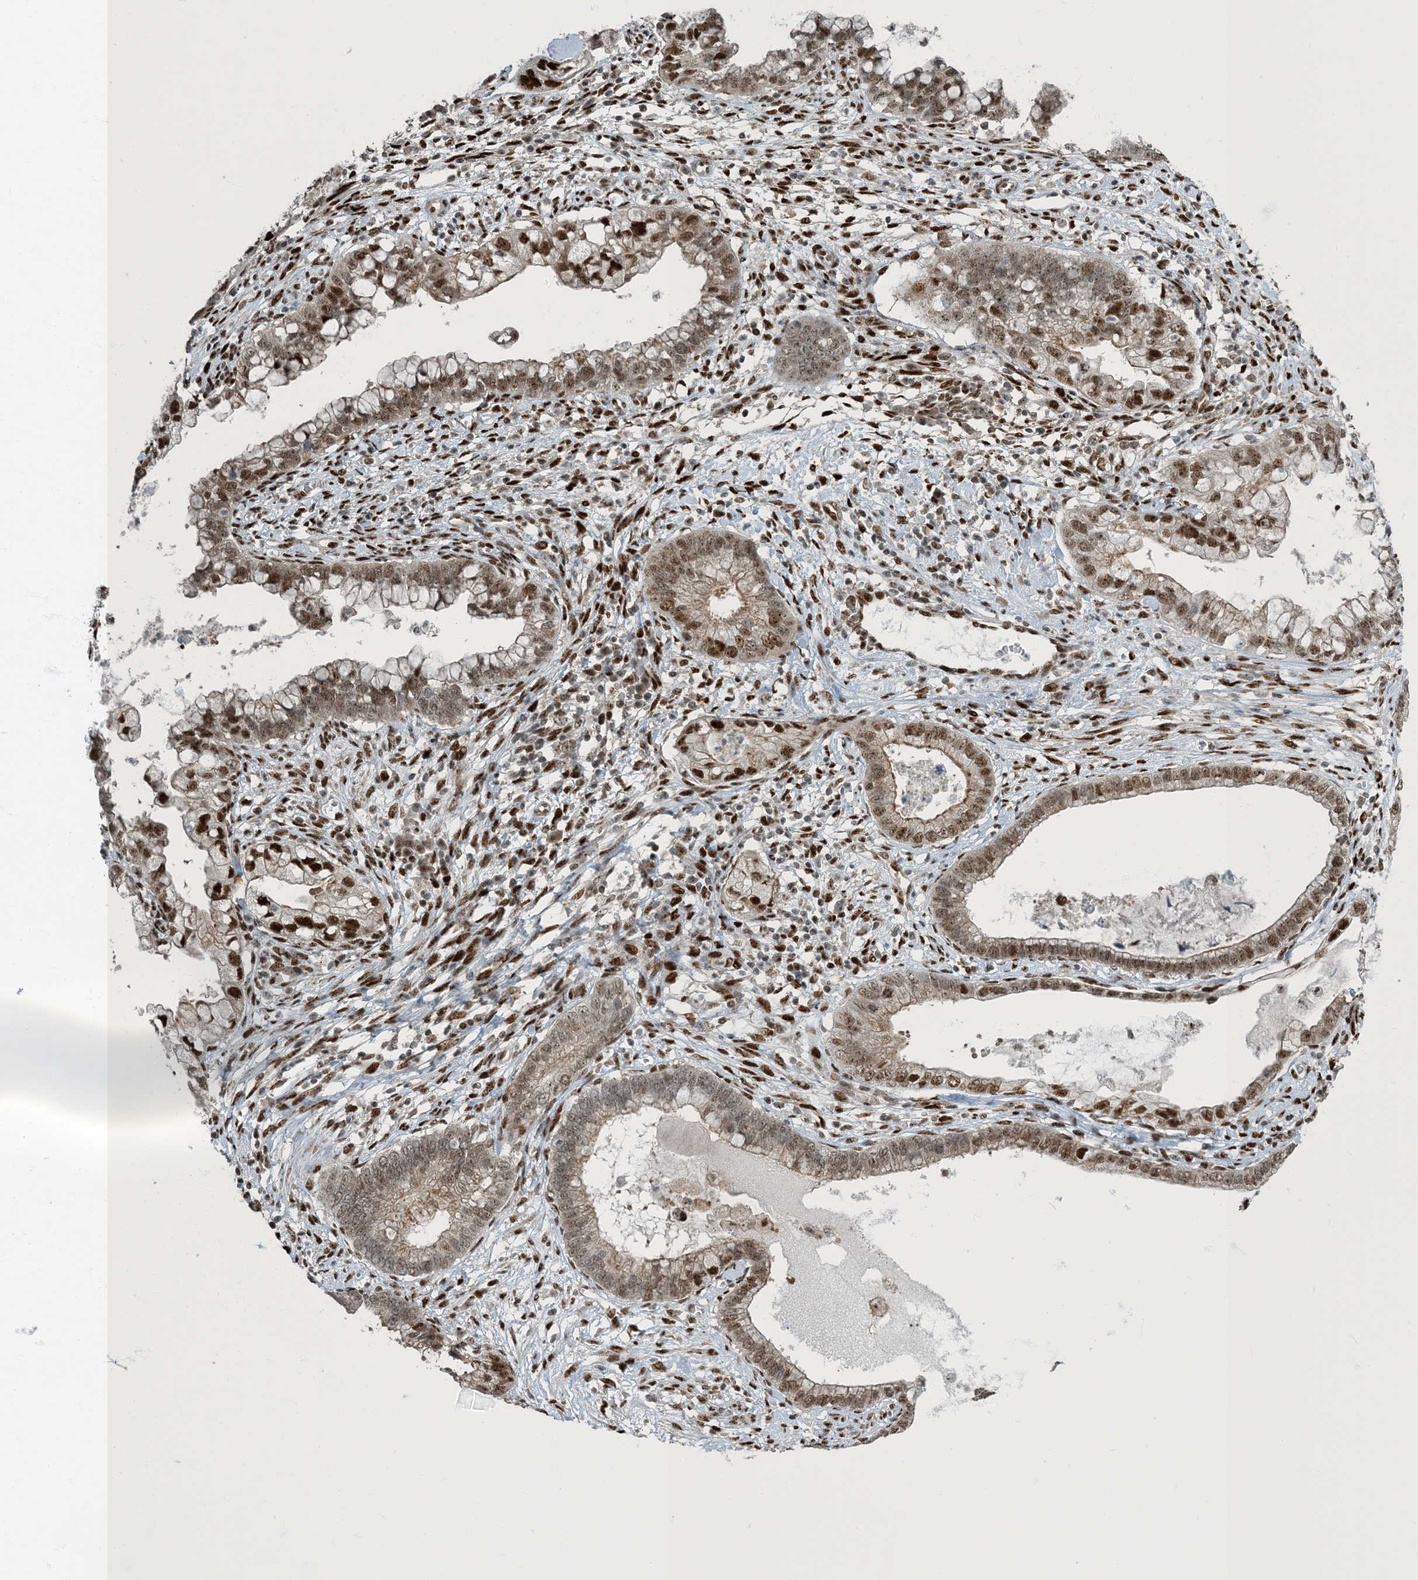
{"staining": {"intensity": "moderate", "quantity": ">75%", "location": "cytoplasmic/membranous,nuclear"}, "tissue": "cervical cancer", "cell_type": "Tumor cells", "image_type": "cancer", "snomed": [{"axis": "morphology", "description": "Adenocarcinoma, NOS"}, {"axis": "topography", "description": "Cervix"}], "caption": "Immunohistochemistry (DAB (3,3'-diaminobenzidine)) staining of human cervical adenocarcinoma exhibits moderate cytoplasmic/membranous and nuclear protein expression in about >75% of tumor cells. The staining was performed using DAB to visualize the protein expression in brown, while the nuclei were stained in blue with hematoxylin (Magnification: 20x).", "gene": "MBD1", "patient": {"sex": "female", "age": 44}}